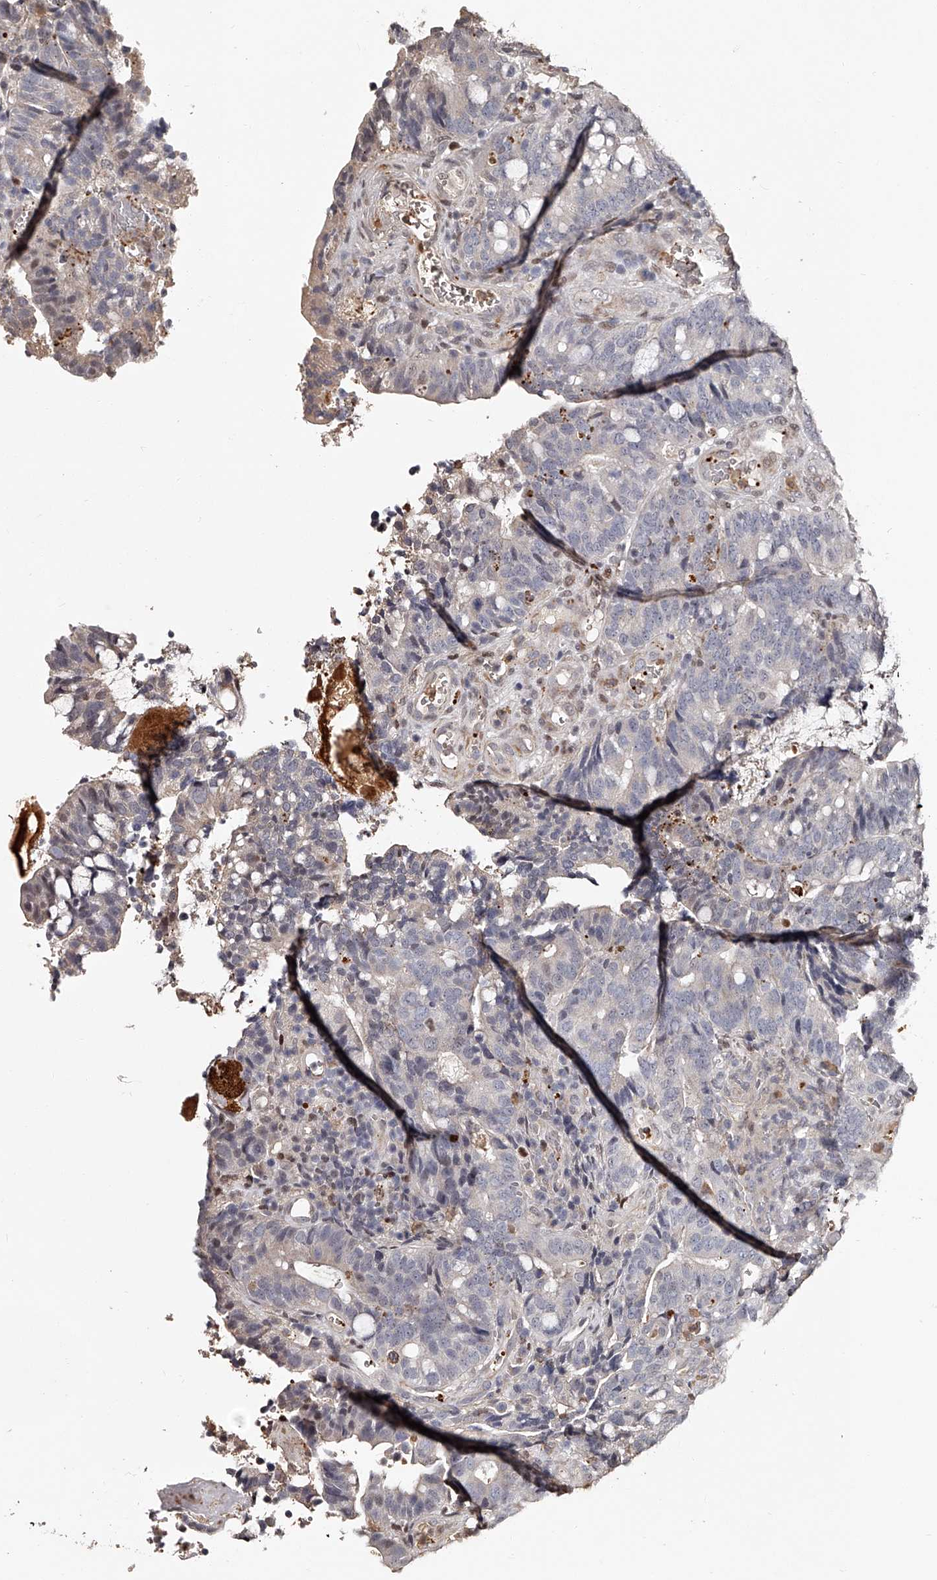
{"staining": {"intensity": "negative", "quantity": "none", "location": "none"}, "tissue": "colorectal cancer", "cell_type": "Tumor cells", "image_type": "cancer", "snomed": [{"axis": "morphology", "description": "Adenocarcinoma, NOS"}, {"axis": "topography", "description": "Colon"}], "caption": "IHC photomicrograph of neoplastic tissue: human colorectal adenocarcinoma stained with DAB (3,3'-diaminobenzidine) reveals no significant protein positivity in tumor cells.", "gene": "URGCP", "patient": {"sex": "female", "age": 66}}